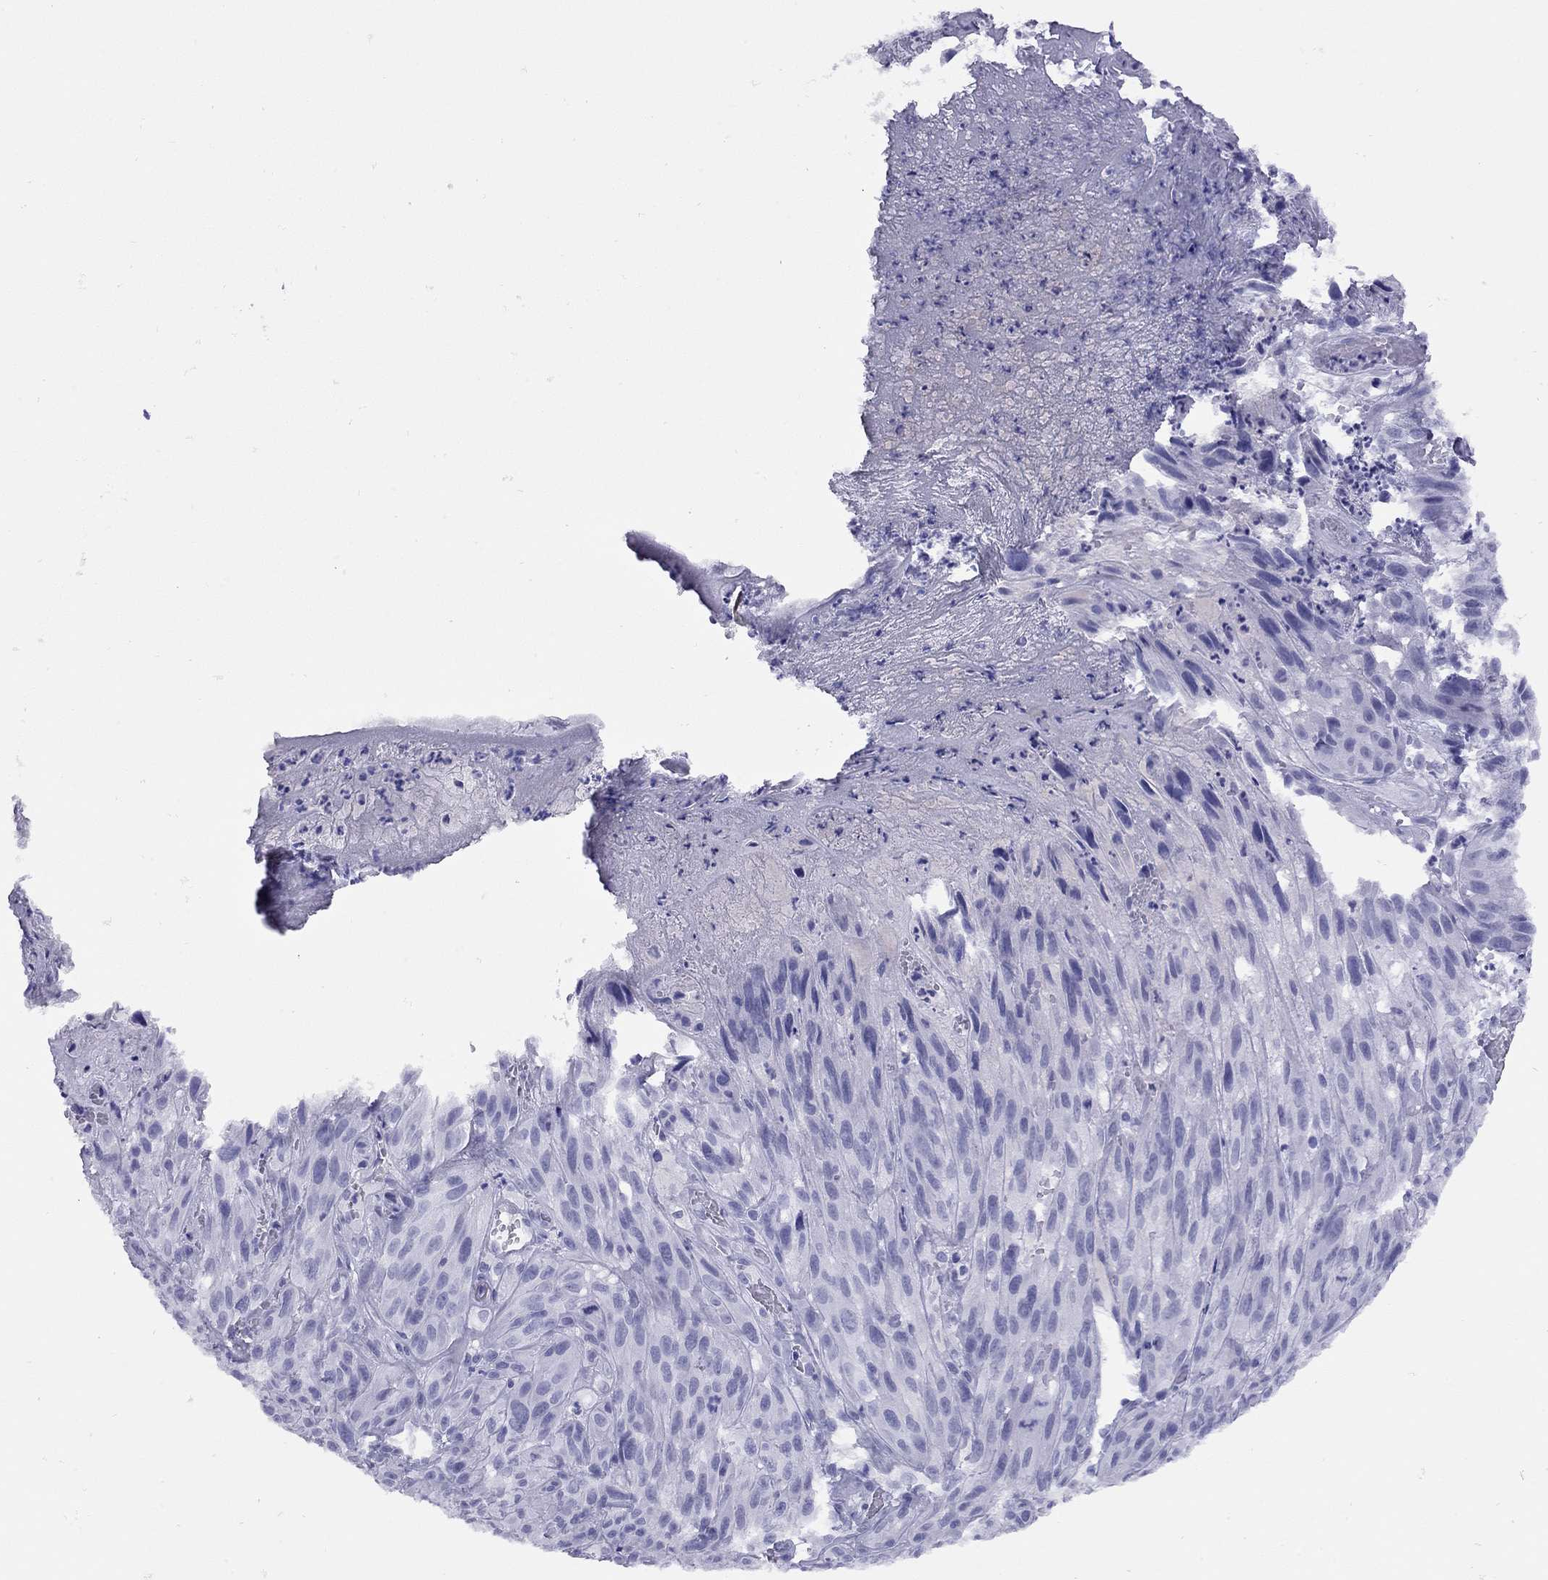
{"staining": {"intensity": "negative", "quantity": "none", "location": "none"}, "tissue": "melanoma", "cell_type": "Tumor cells", "image_type": "cancer", "snomed": [{"axis": "morphology", "description": "Malignant melanoma, NOS"}, {"axis": "topography", "description": "Skin"}], "caption": "Malignant melanoma was stained to show a protein in brown. There is no significant expression in tumor cells.", "gene": "GRIA2", "patient": {"sex": "male", "age": 51}}